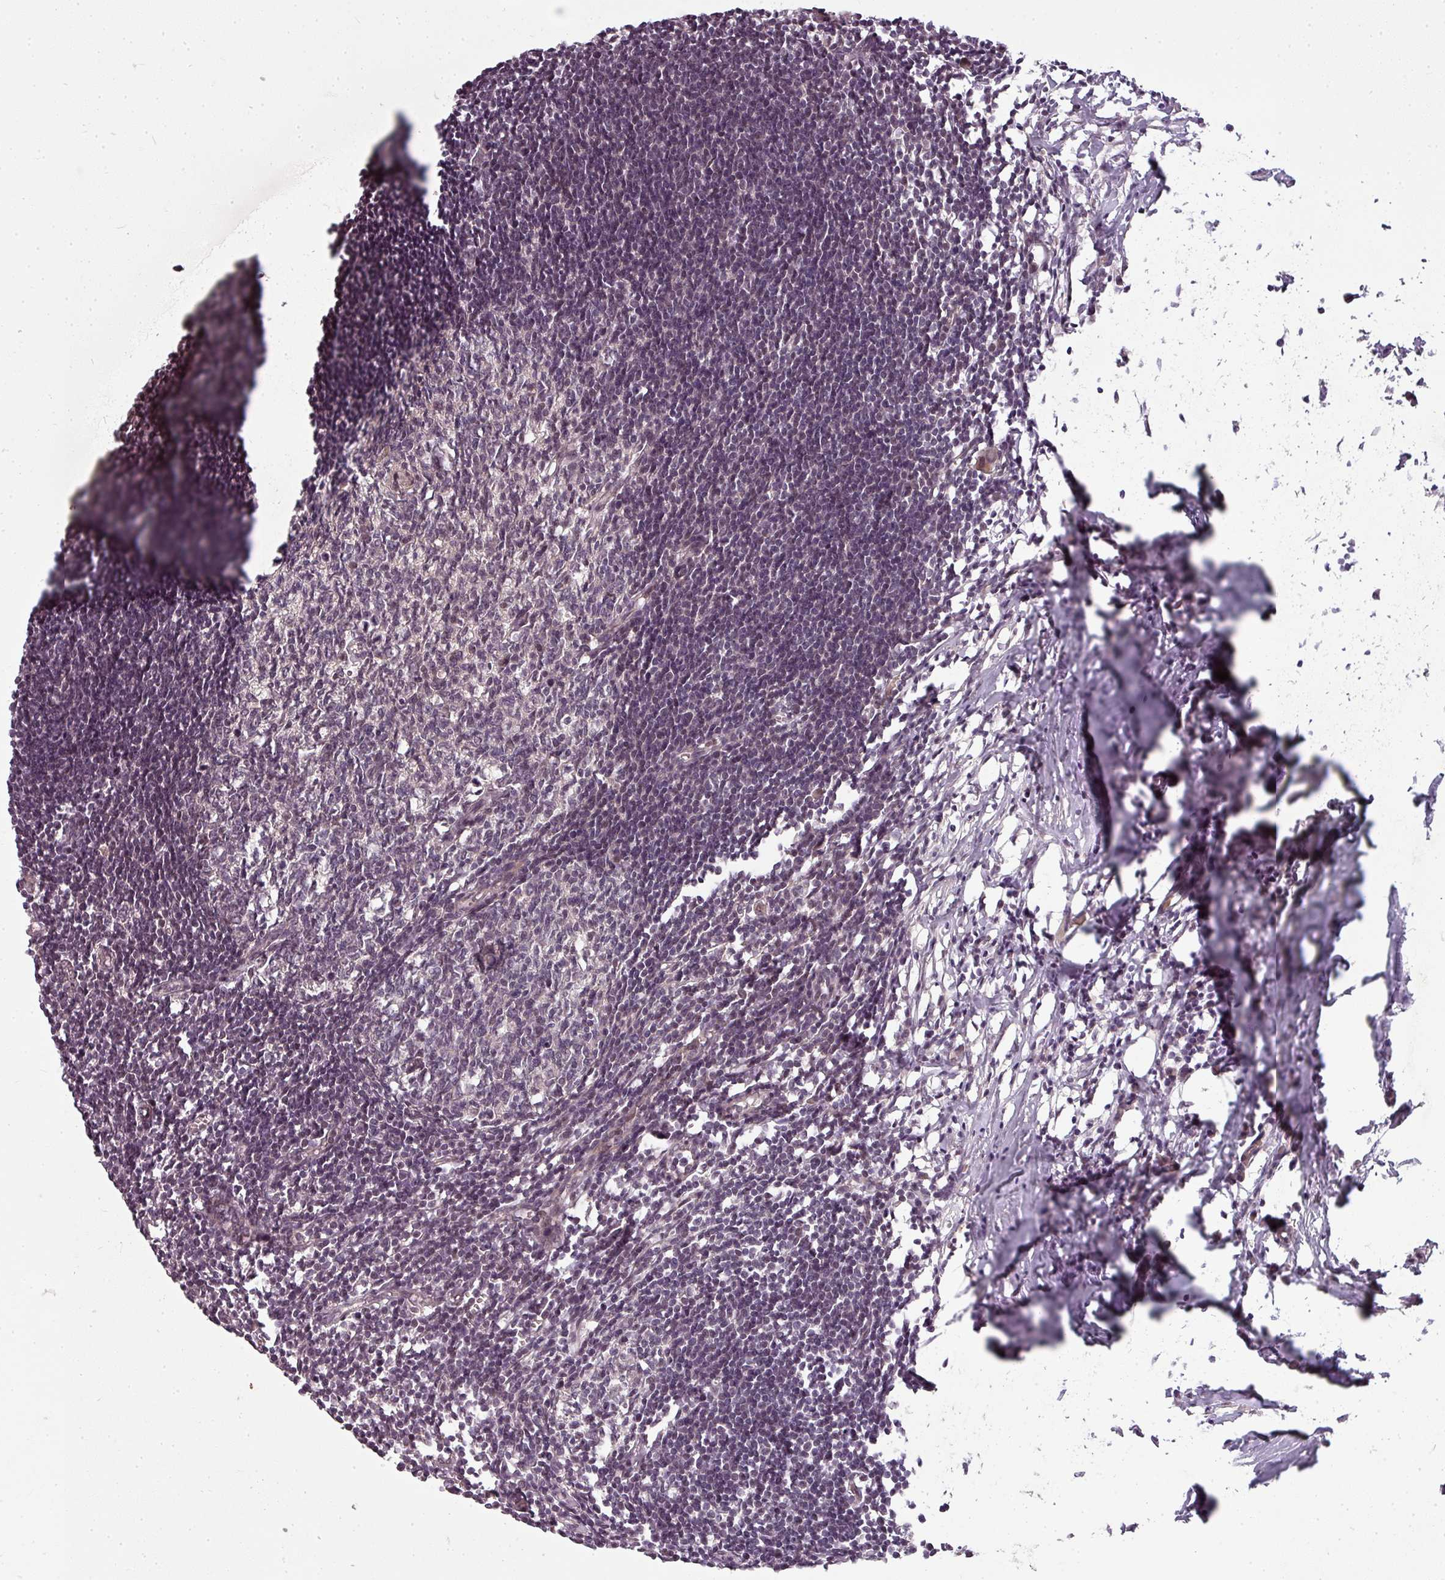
{"staining": {"intensity": "moderate", "quantity": "<25%", "location": "cytoplasmic/membranous,nuclear"}, "tissue": "lymph node", "cell_type": "Germinal center cells", "image_type": "normal", "snomed": [{"axis": "morphology", "description": "Normal tissue, NOS"}, {"axis": "morphology", "description": "Malignant melanoma, Metastatic site"}, {"axis": "topography", "description": "Lymph node"}], "caption": "The immunohistochemical stain highlights moderate cytoplasmic/membranous,nuclear expression in germinal center cells of unremarkable lymph node.", "gene": "CLIC1", "patient": {"sex": "male", "age": 41}}